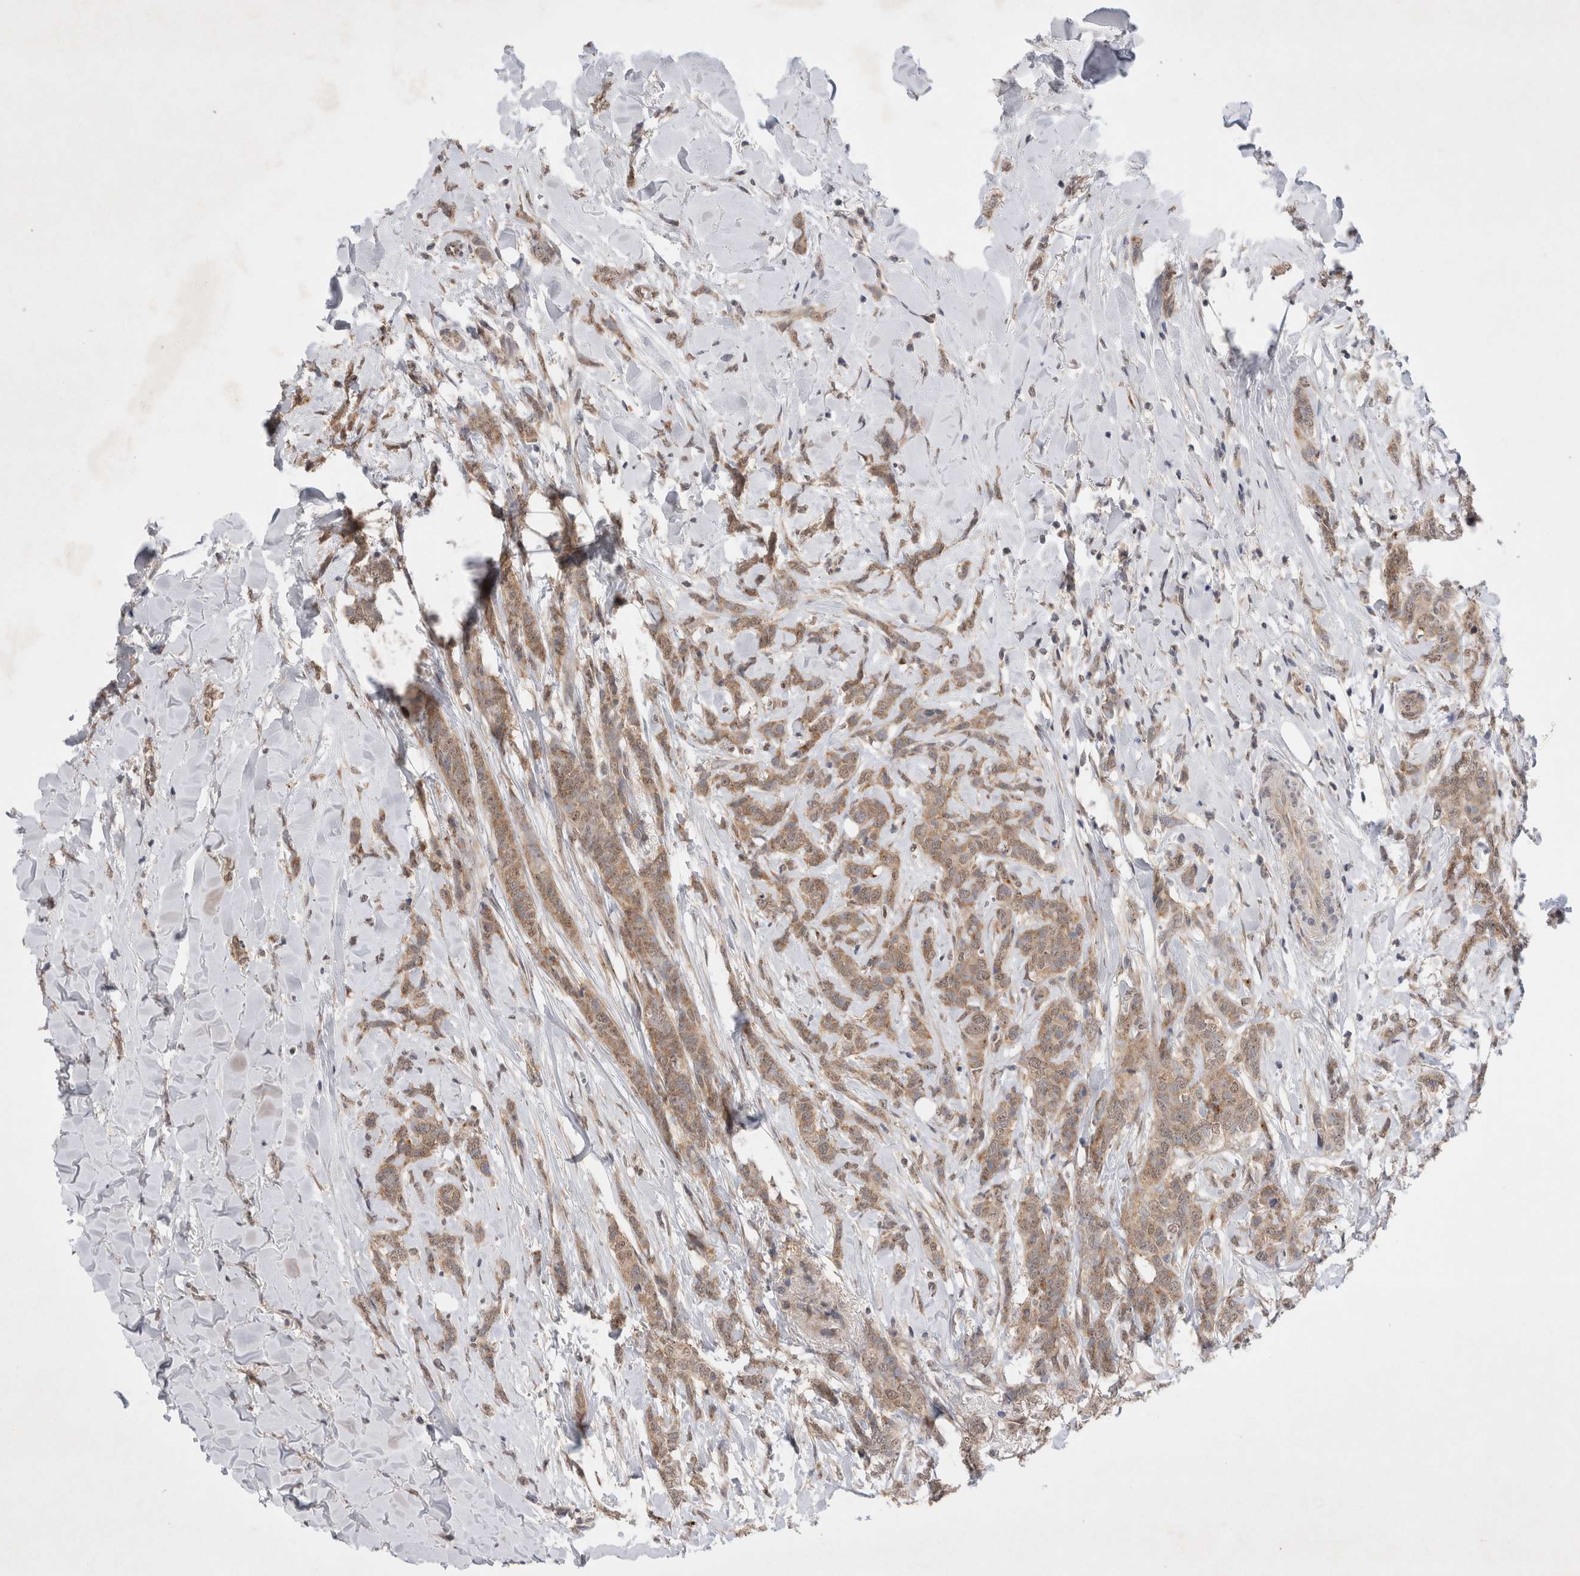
{"staining": {"intensity": "moderate", "quantity": ">75%", "location": "cytoplasmic/membranous"}, "tissue": "breast cancer", "cell_type": "Tumor cells", "image_type": "cancer", "snomed": [{"axis": "morphology", "description": "Lobular carcinoma"}, {"axis": "topography", "description": "Skin"}, {"axis": "topography", "description": "Breast"}], "caption": "A medium amount of moderate cytoplasmic/membranous expression is present in approximately >75% of tumor cells in breast cancer (lobular carcinoma) tissue.", "gene": "WIPF2", "patient": {"sex": "female", "age": 46}}